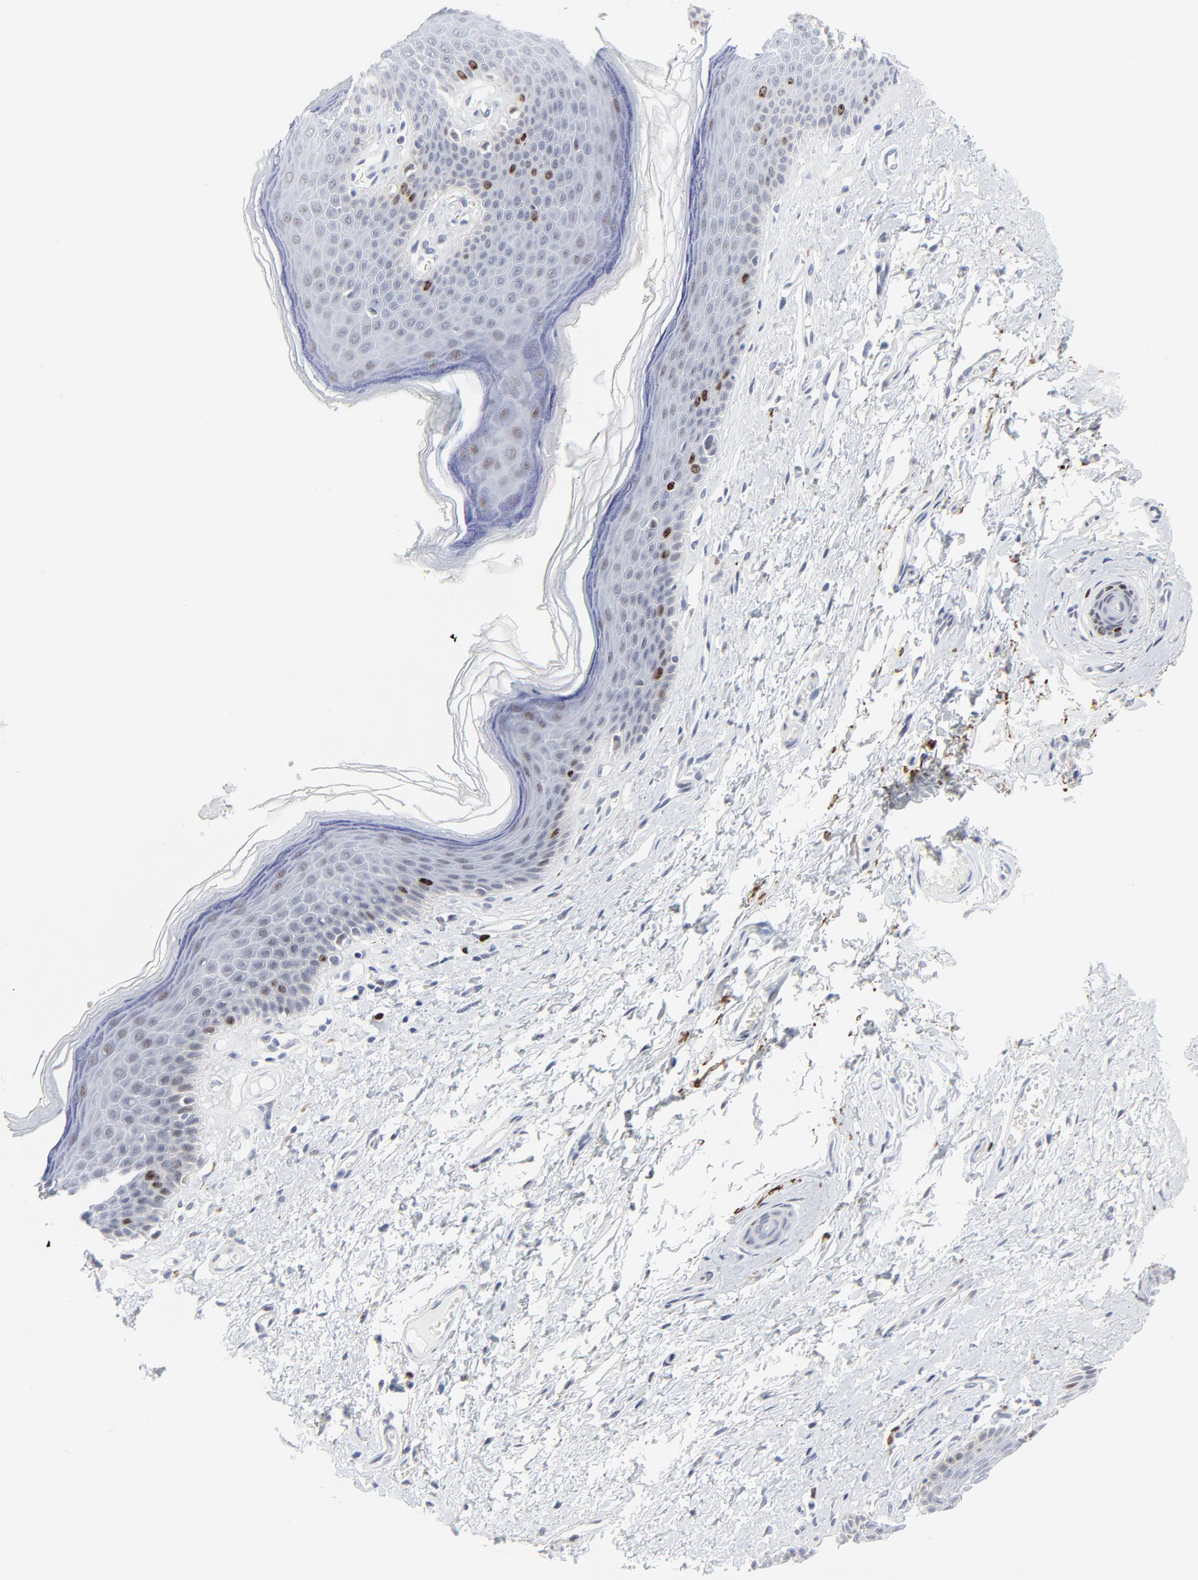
{"staining": {"intensity": "moderate", "quantity": "<25%", "location": "nuclear"}, "tissue": "skin", "cell_type": "Epidermal cells", "image_type": "normal", "snomed": [{"axis": "morphology", "description": "Normal tissue, NOS"}, {"axis": "morphology", "description": "Inflammation, NOS"}, {"axis": "topography", "description": "Vulva"}], "caption": "Protein staining by immunohistochemistry (IHC) displays moderate nuclear expression in about <25% of epidermal cells in benign skin. The staining is performed using DAB (3,3'-diaminobenzidine) brown chromogen to label protein expression. The nuclei are counter-stained blue using hematoxylin.", "gene": "ZNF589", "patient": {"sex": "female", "age": 84}}